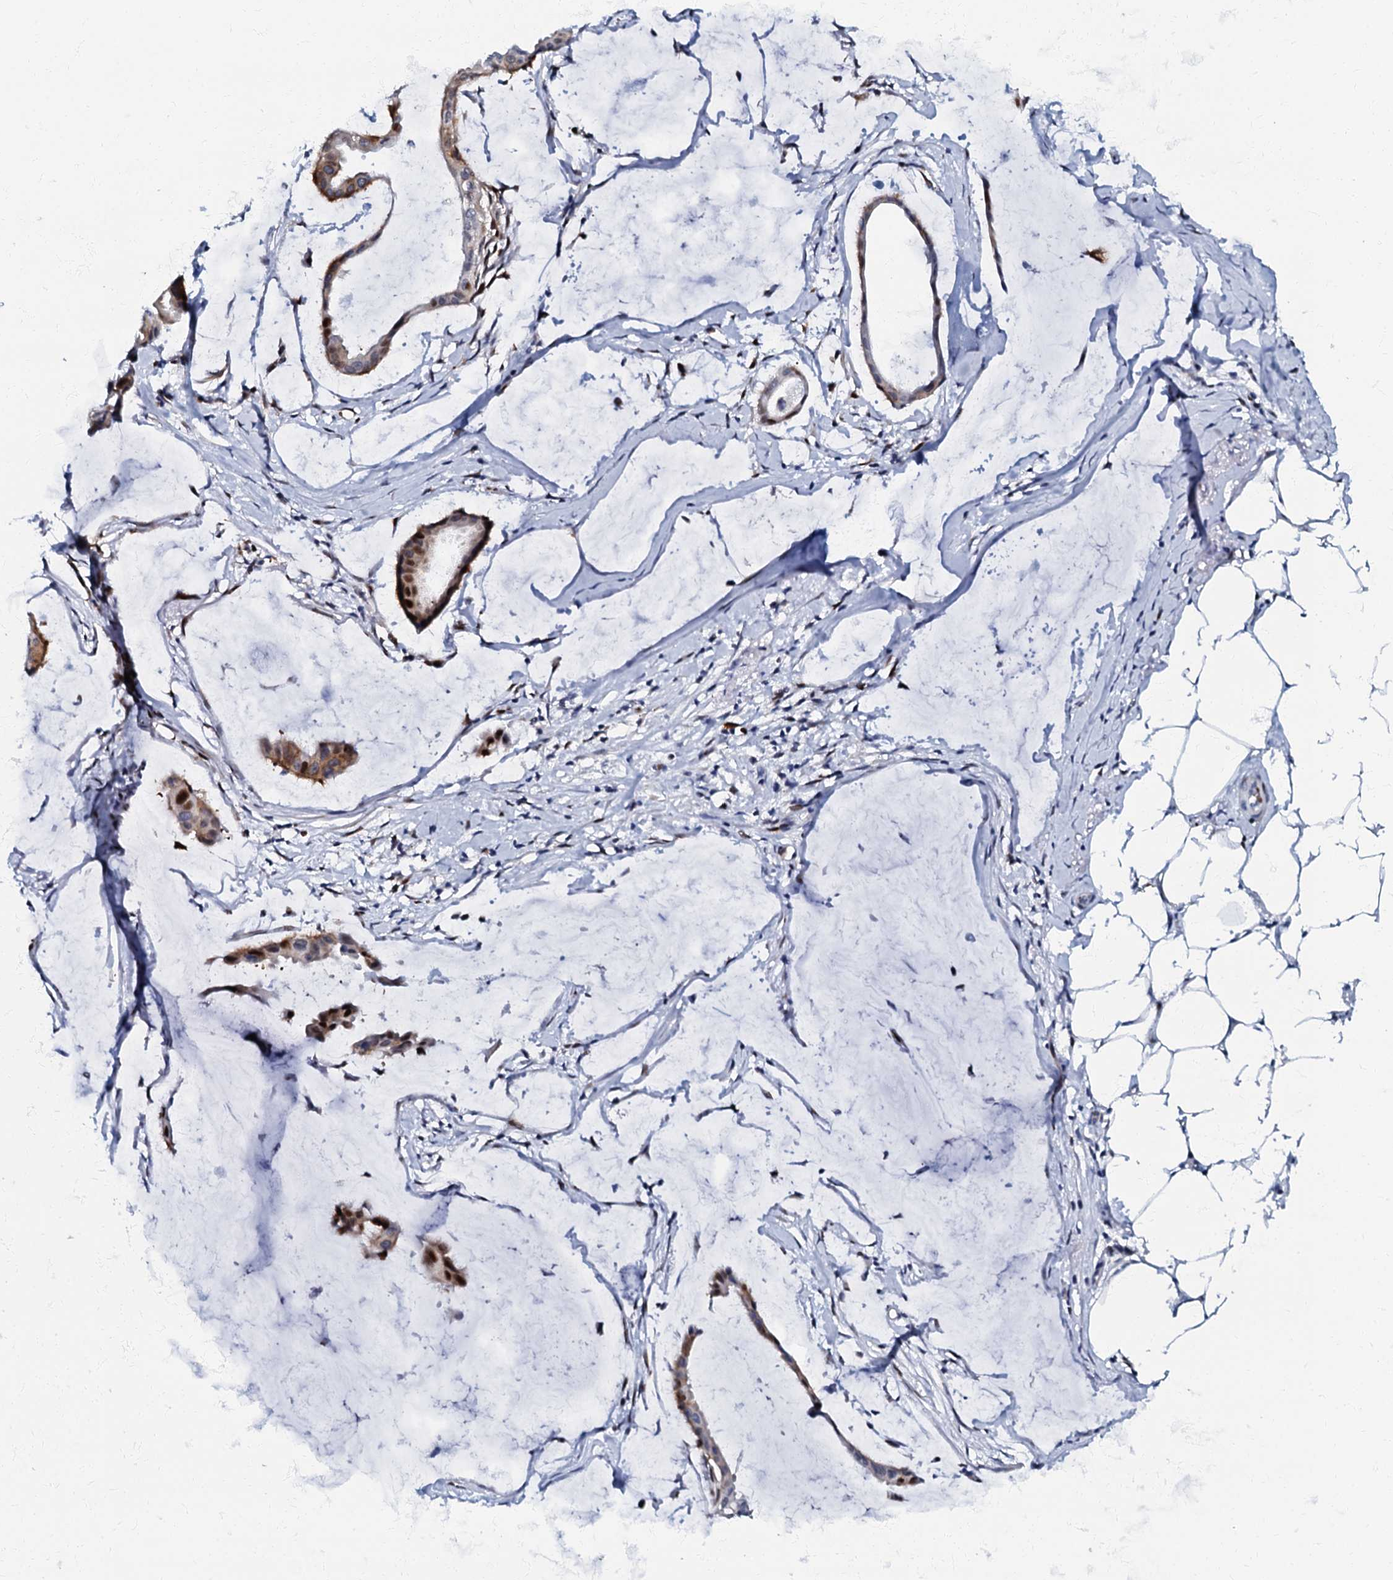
{"staining": {"intensity": "moderate", "quantity": "25%-75%", "location": "cytoplasmic/membranous,nuclear"}, "tissue": "ovarian cancer", "cell_type": "Tumor cells", "image_type": "cancer", "snomed": [{"axis": "morphology", "description": "Cystadenocarcinoma, mucinous, NOS"}, {"axis": "topography", "description": "Ovary"}], "caption": "Ovarian cancer tissue demonstrates moderate cytoplasmic/membranous and nuclear expression in approximately 25%-75% of tumor cells, visualized by immunohistochemistry.", "gene": "MFSD5", "patient": {"sex": "female", "age": 73}}